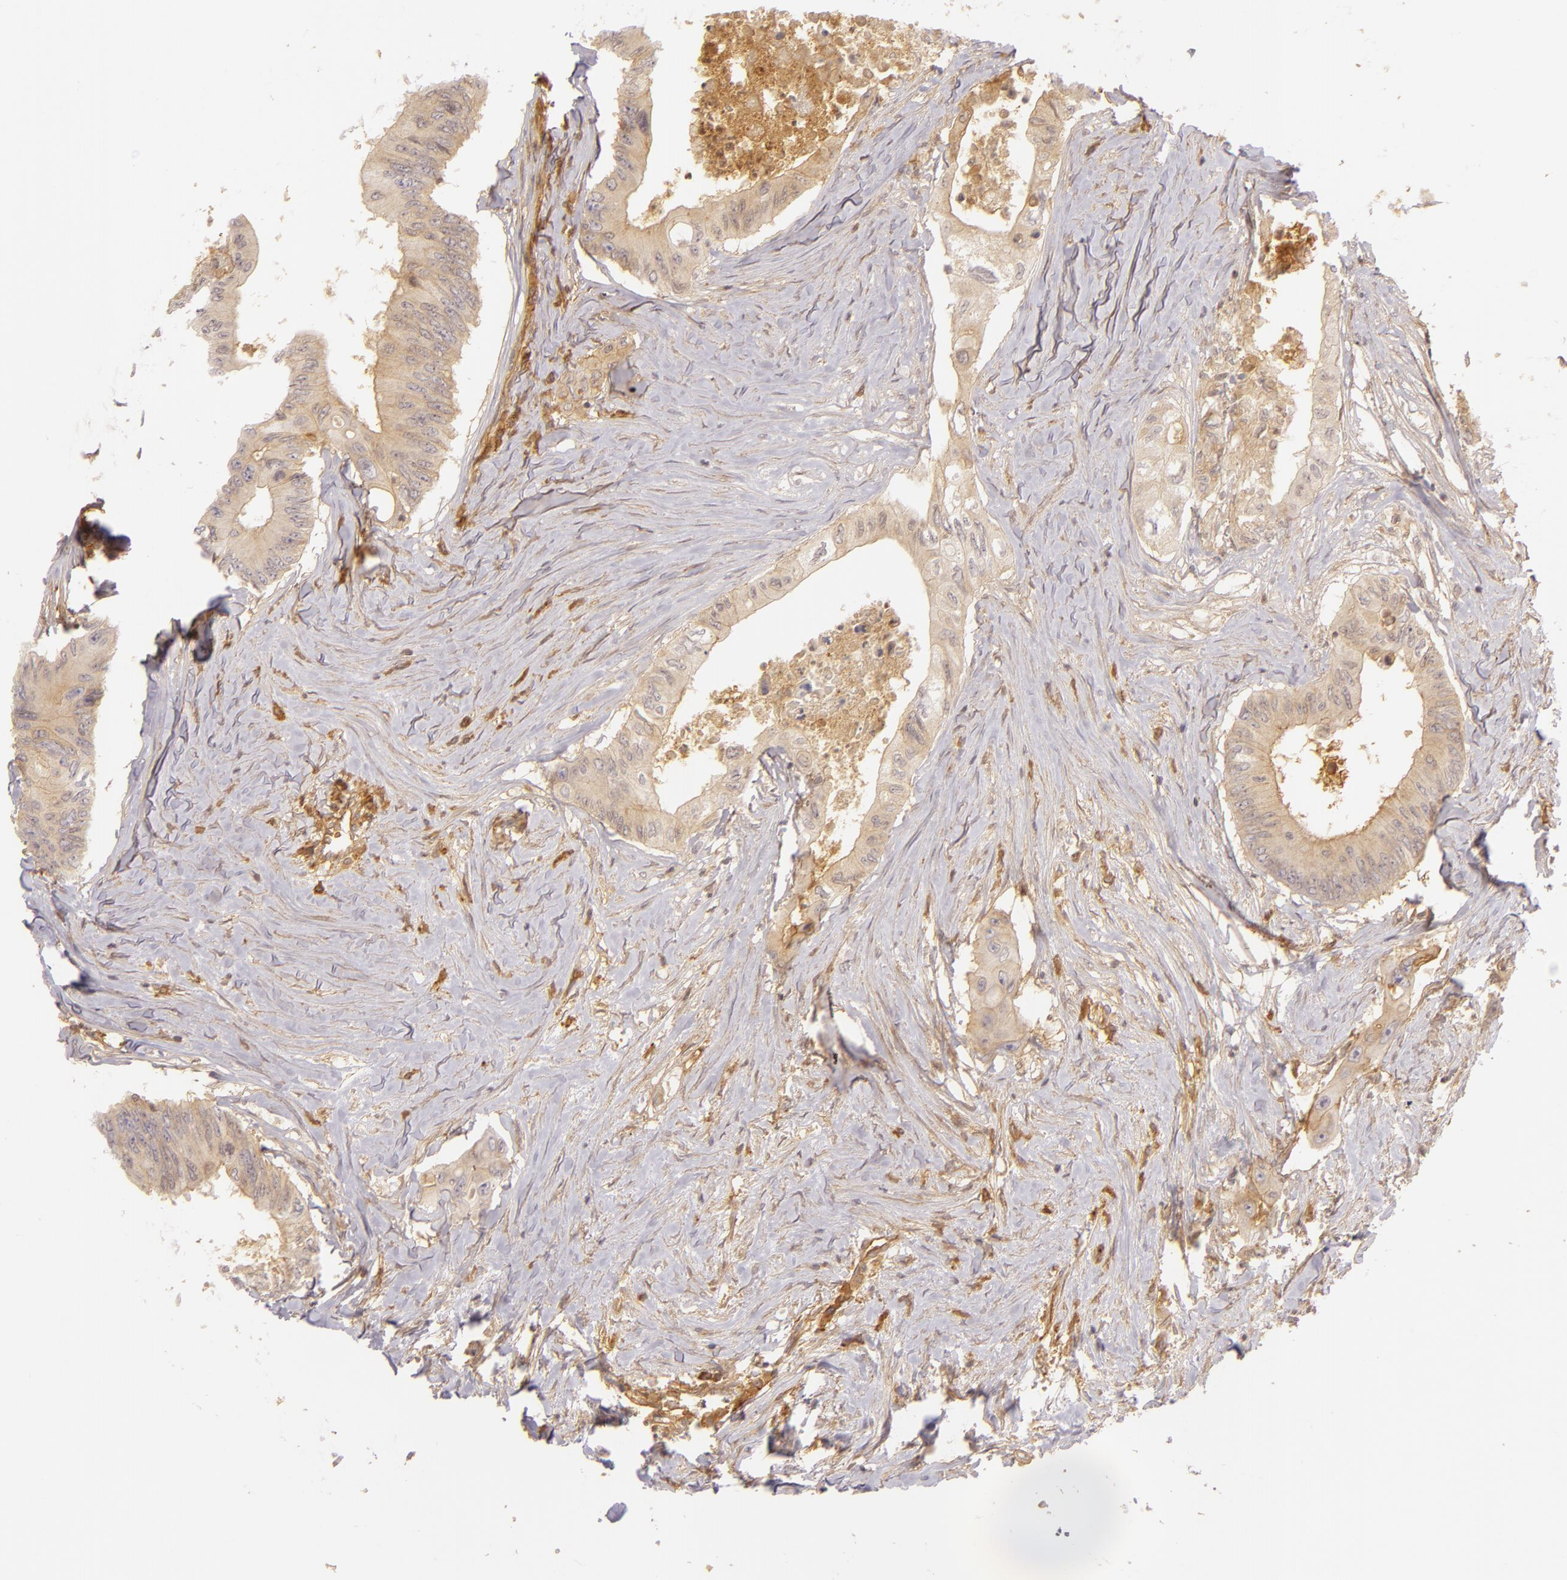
{"staining": {"intensity": "weak", "quantity": ">75%", "location": "cytoplasmic/membranous"}, "tissue": "colorectal cancer", "cell_type": "Tumor cells", "image_type": "cancer", "snomed": [{"axis": "morphology", "description": "Adenocarcinoma, NOS"}, {"axis": "topography", "description": "Colon"}], "caption": "Colorectal cancer (adenocarcinoma) stained with a brown dye demonstrates weak cytoplasmic/membranous positive positivity in approximately >75% of tumor cells.", "gene": "CD59", "patient": {"sex": "male", "age": 65}}